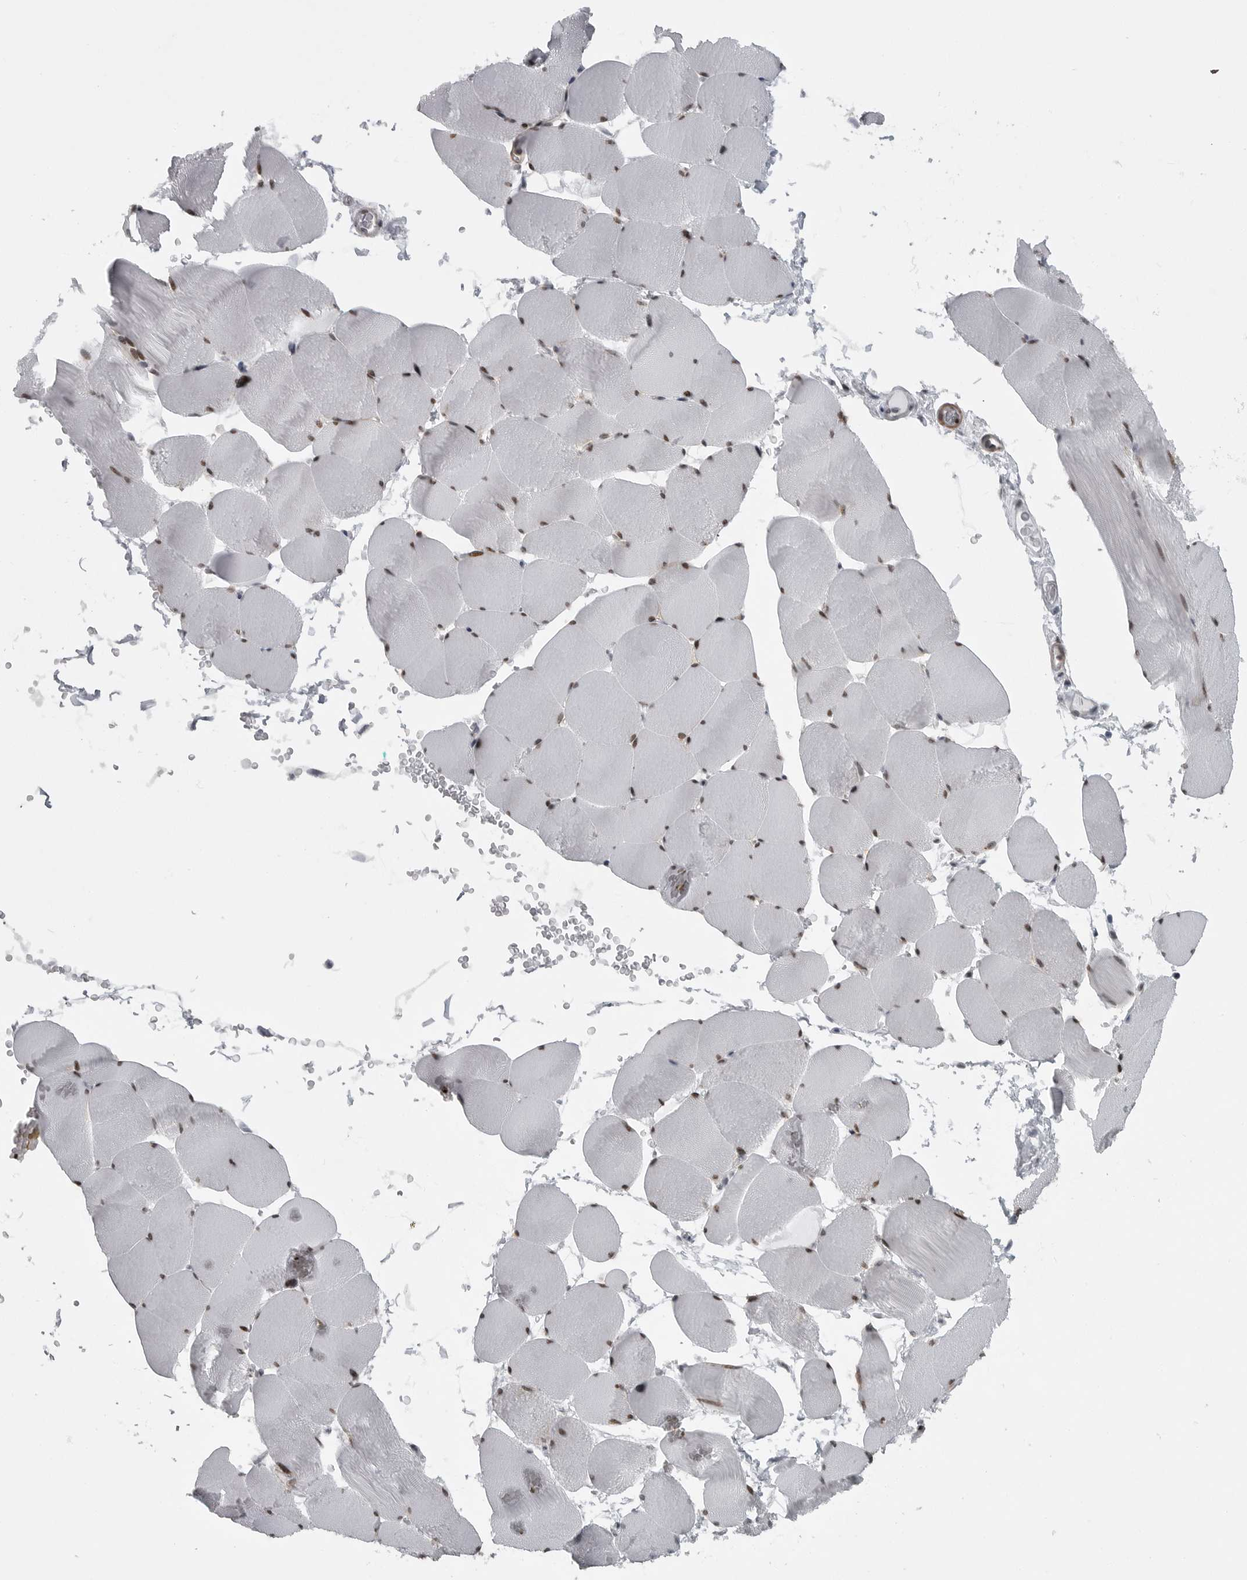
{"staining": {"intensity": "weak", "quantity": "25%-75%", "location": "nuclear"}, "tissue": "skeletal muscle", "cell_type": "Myocytes", "image_type": "normal", "snomed": [{"axis": "morphology", "description": "Normal tissue, NOS"}, {"axis": "topography", "description": "Skeletal muscle"}], "caption": "DAB immunohistochemical staining of normal human skeletal muscle exhibits weak nuclear protein staining in approximately 25%-75% of myocytes. (DAB (3,3'-diaminobenzidine) IHC with brightfield microscopy, high magnification).", "gene": "HMGN3", "patient": {"sex": "male", "age": 62}}